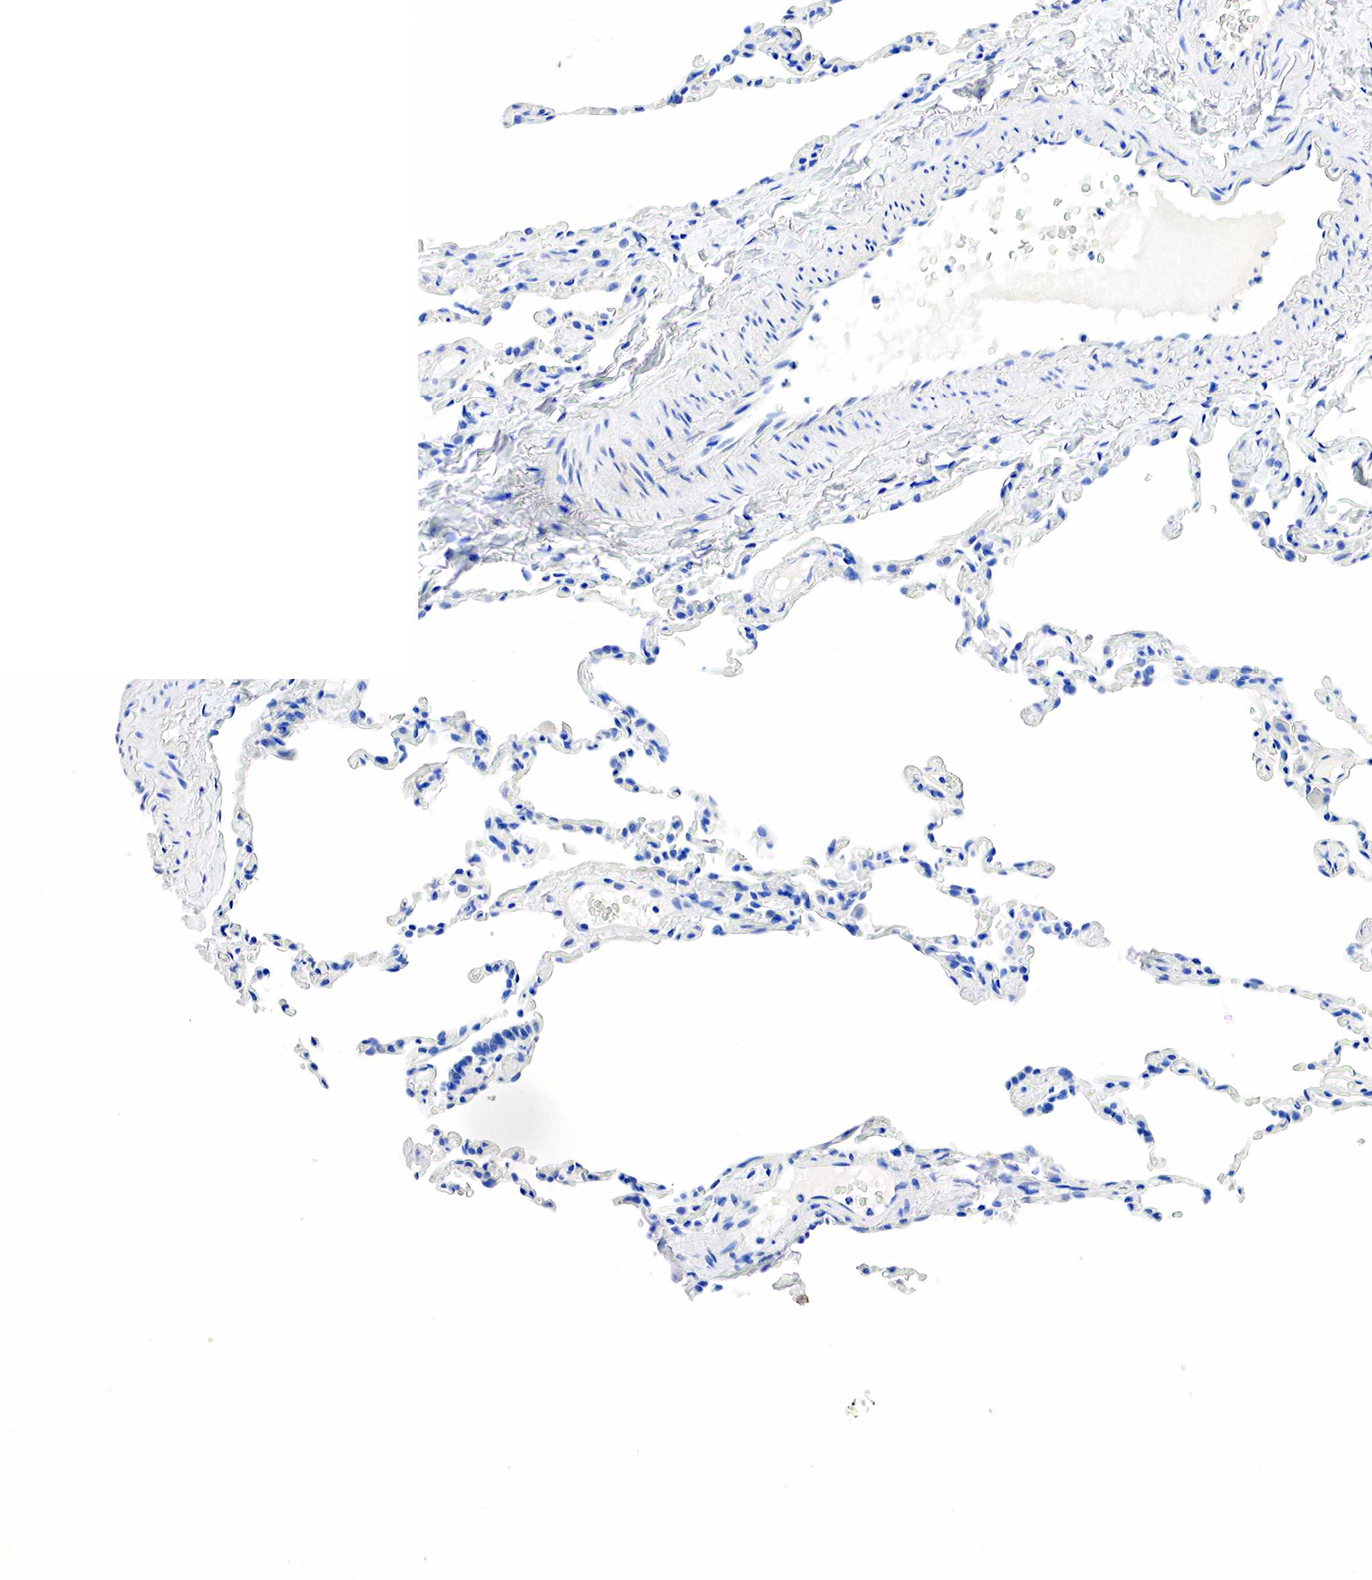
{"staining": {"intensity": "negative", "quantity": "none", "location": "none"}, "tissue": "lung", "cell_type": "Alveolar cells", "image_type": "normal", "snomed": [{"axis": "morphology", "description": "Normal tissue, NOS"}, {"axis": "topography", "description": "Lung"}], "caption": "Lung stained for a protein using IHC reveals no expression alveolar cells.", "gene": "SST", "patient": {"sex": "female", "age": 61}}